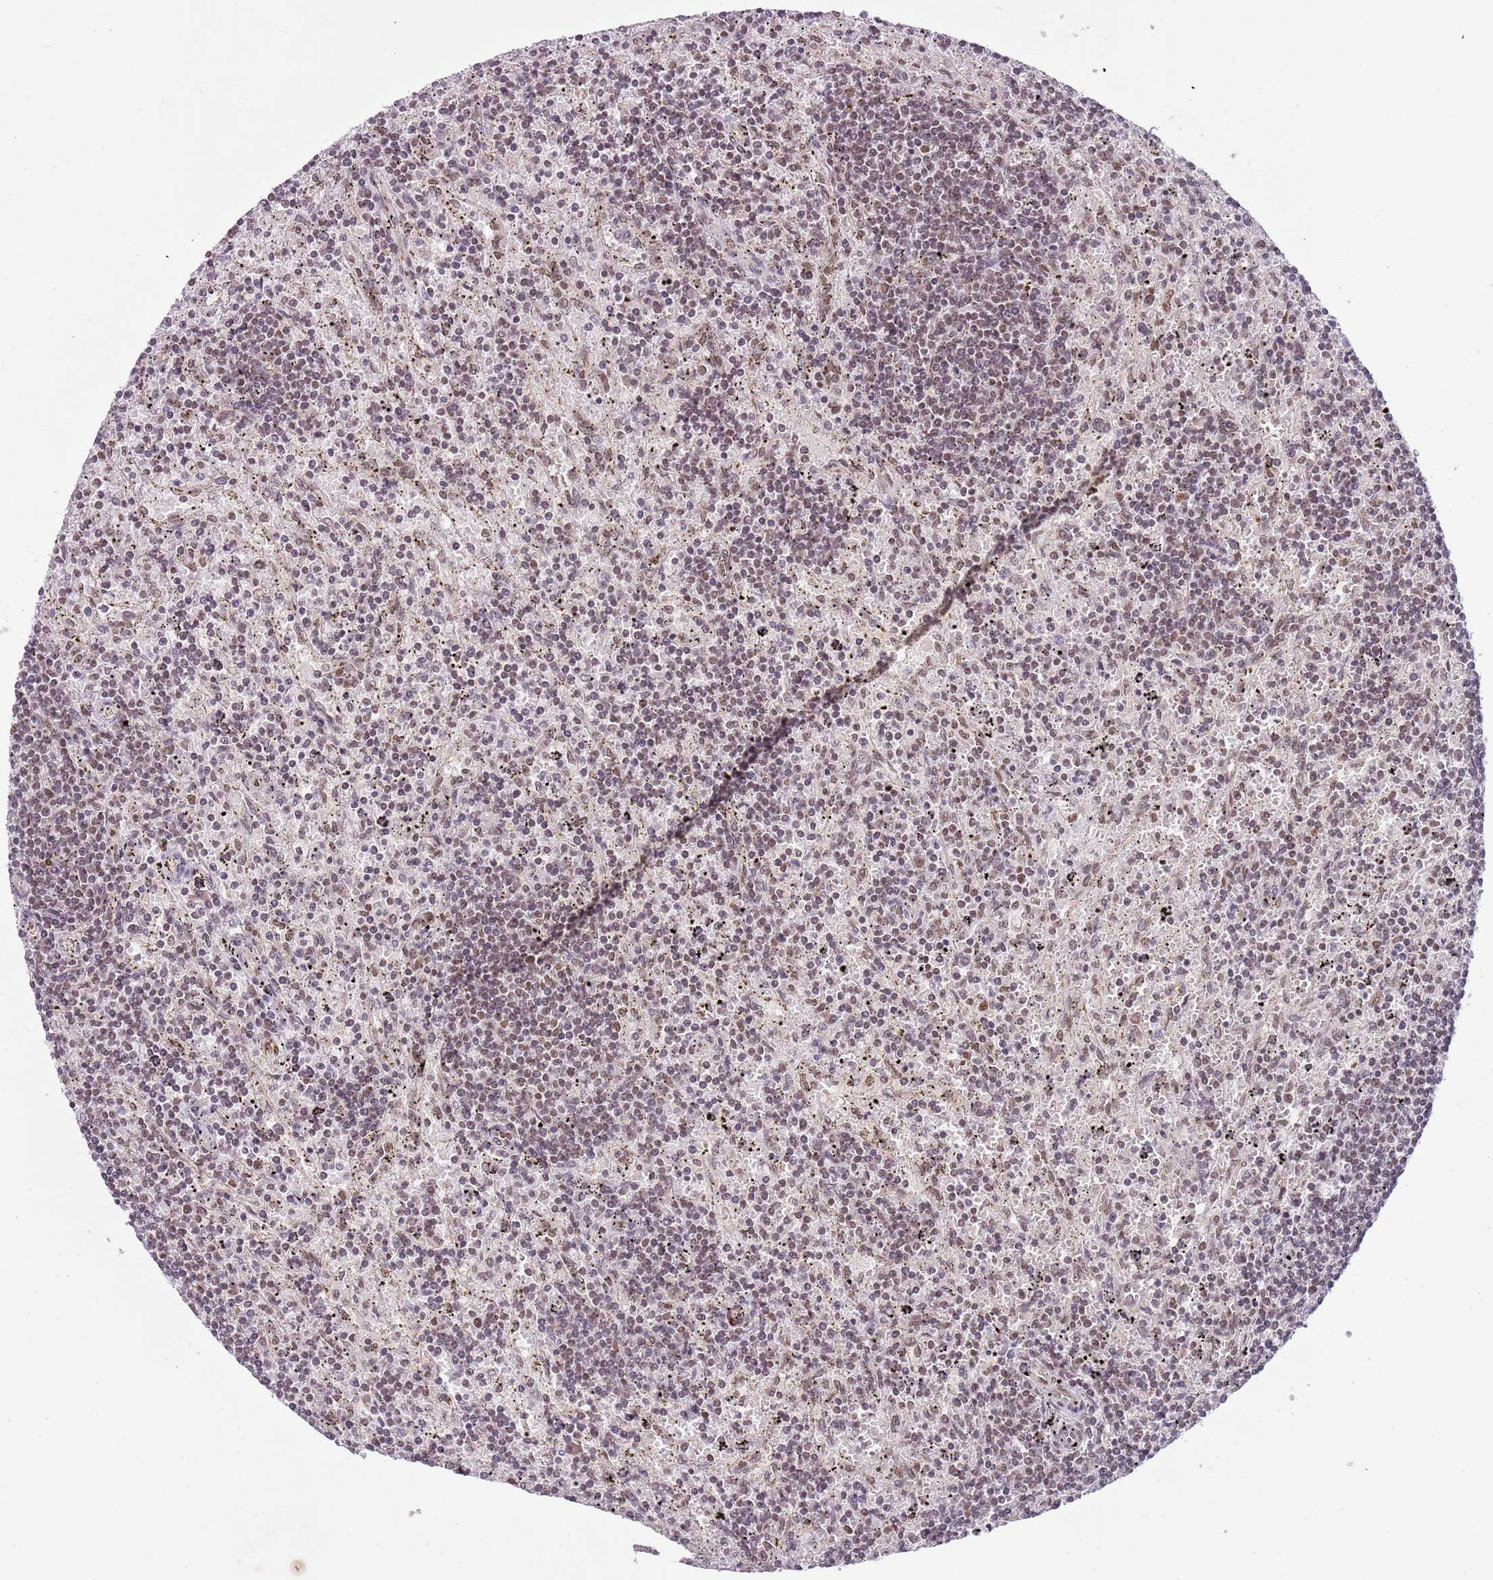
{"staining": {"intensity": "weak", "quantity": "25%-75%", "location": "nuclear"}, "tissue": "lymphoma", "cell_type": "Tumor cells", "image_type": "cancer", "snomed": [{"axis": "morphology", "description": "Malignant lymphoma, non-Hodgkin's type, Low grade"}, {"axis": "topography", "description": "Spleen"}], "caption": "Tumor cells exhibit low levels of weak nuclear expression in approximately 25%-75% of cells in human lymphoma.", "gene": "FAM120AOS", "patient": {"sex": "male", "age": 76}}